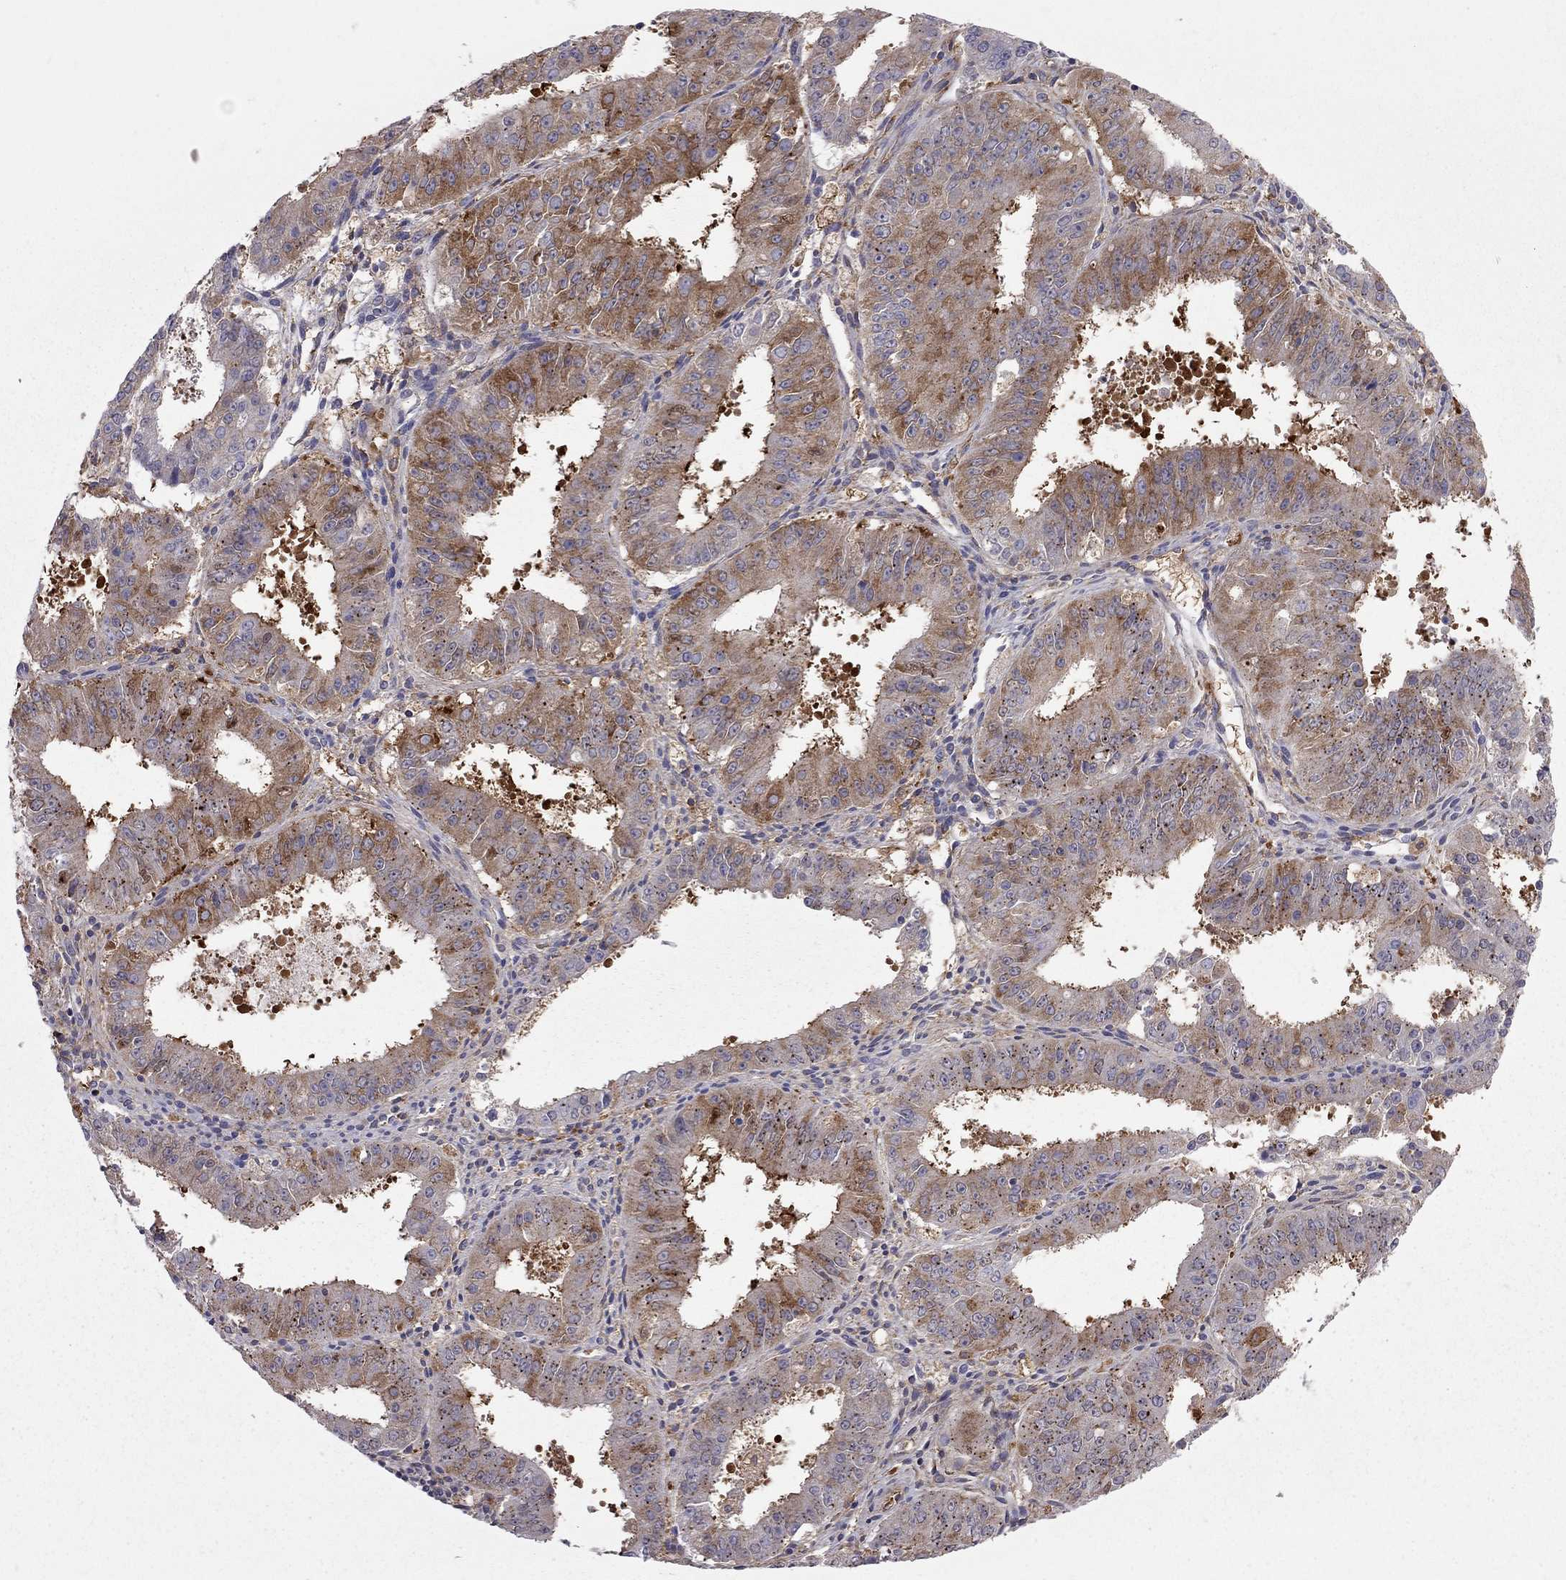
{"staining": {"intensity": "moderate", "quantity": "25%-75%", "location": "cytoplasmic/membranous"}, "tissue": "ovarian cancer", "cell_type": "Tumor cells", "image_type": "cancer", "snomed": [{"axis": "morphology", "description": "Carcinoma, endometroid"}, {"axis": "topography", "description": "Ovary"}], "caption": "Ovarian cancer stained with a protein marker shows moderate staining in tumor cells.", "gene": "EIF4E3", "patient": {"sex": "female", "age": 42}}